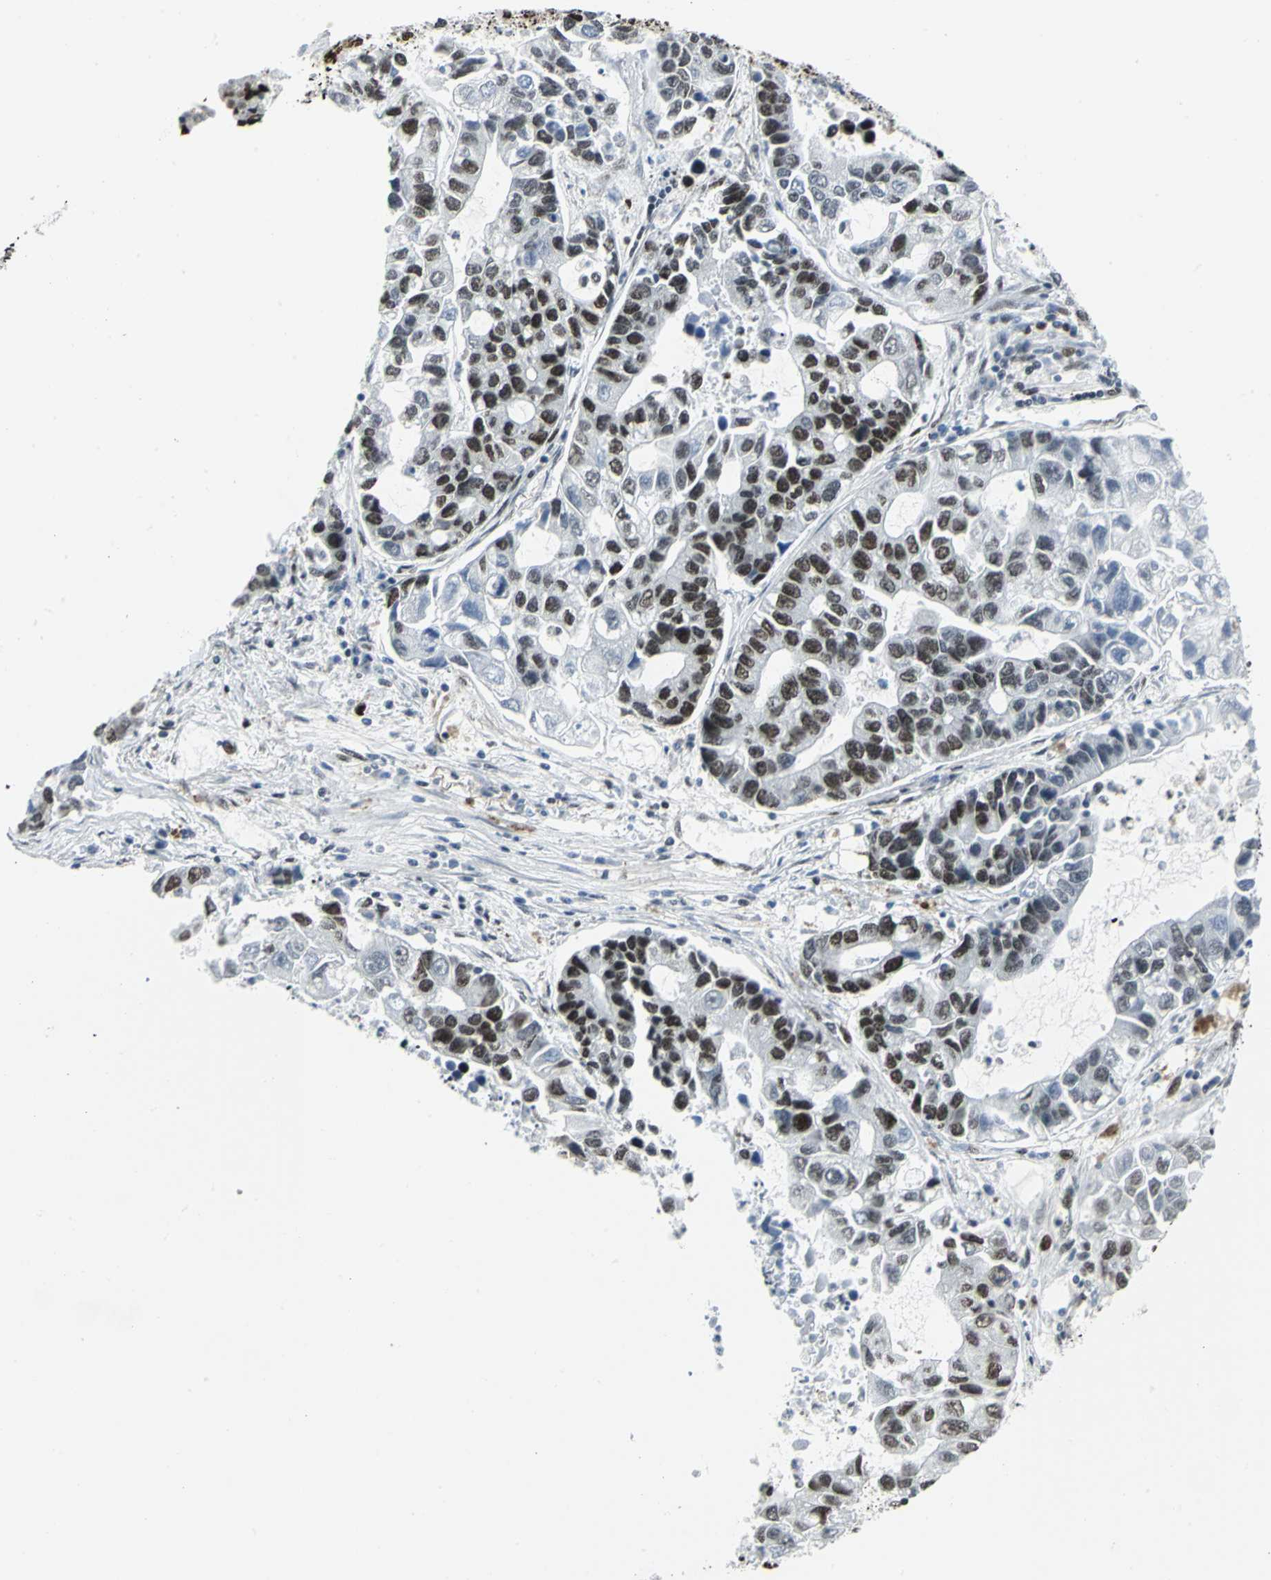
{"staining": {"intensity": "strong", "quantity": "25%-75%", "location": "nuclear"}, "tissue": "lung cancer", "cell_type": "Tumor cells", "image_type": "cancer", "snomed": [{"axis": "morphology", "description": "Adenocarcinoma, NOS"}, {"axis": "topography", "description": "Lung"}], "caption": "Lung cancer (adenocarcinoma) tissue demonstrates strong nuclear staining in approximately 25%-75% of tumor cells, visualized by immunohistochemistry.", "gene": "SMARCA4", "patient": {"sex": "female", "age": 51}}